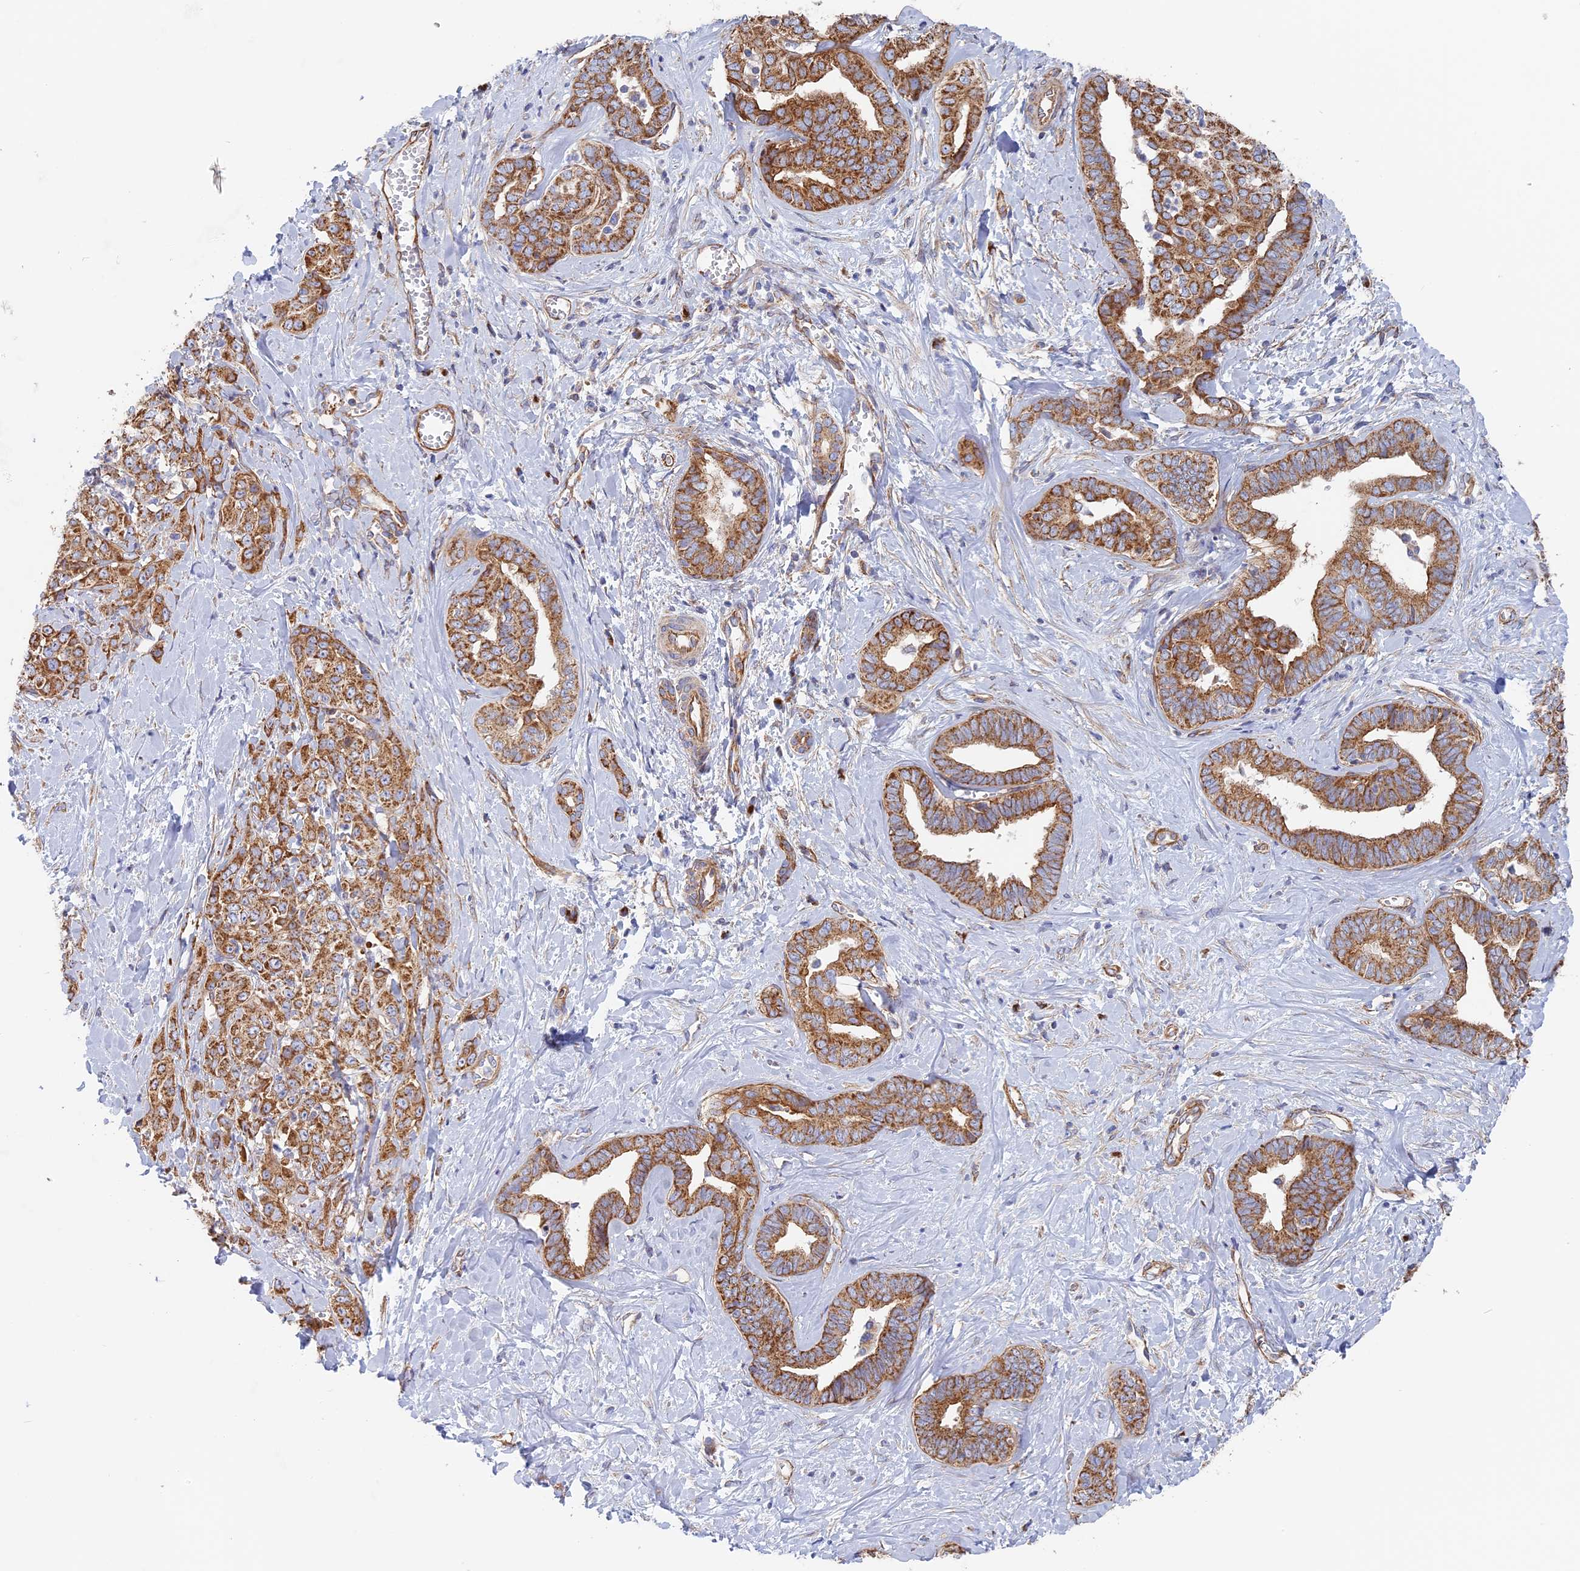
{"staining": {"intensity": "moderate", "quantity": ">75%", "location": "cytoplasmic/membranous"}, "tissue": "liver cancer", "cell_type": "Tumor cells", "image_type": "cancer", "snomed": [{"axis": "morphology", "description": "Cholangiocarcinoma"}, {"axis": "topography", "description": "Liver"}], "caption": "Brown immunohistochemical staining in human liver cholangiocarcinoma exhibits moderate cytoplasmic/membranous positivity in about >75% of tumor cells.", "gene": "DDA1", "patient": {"sex": "female", "age": 77}}